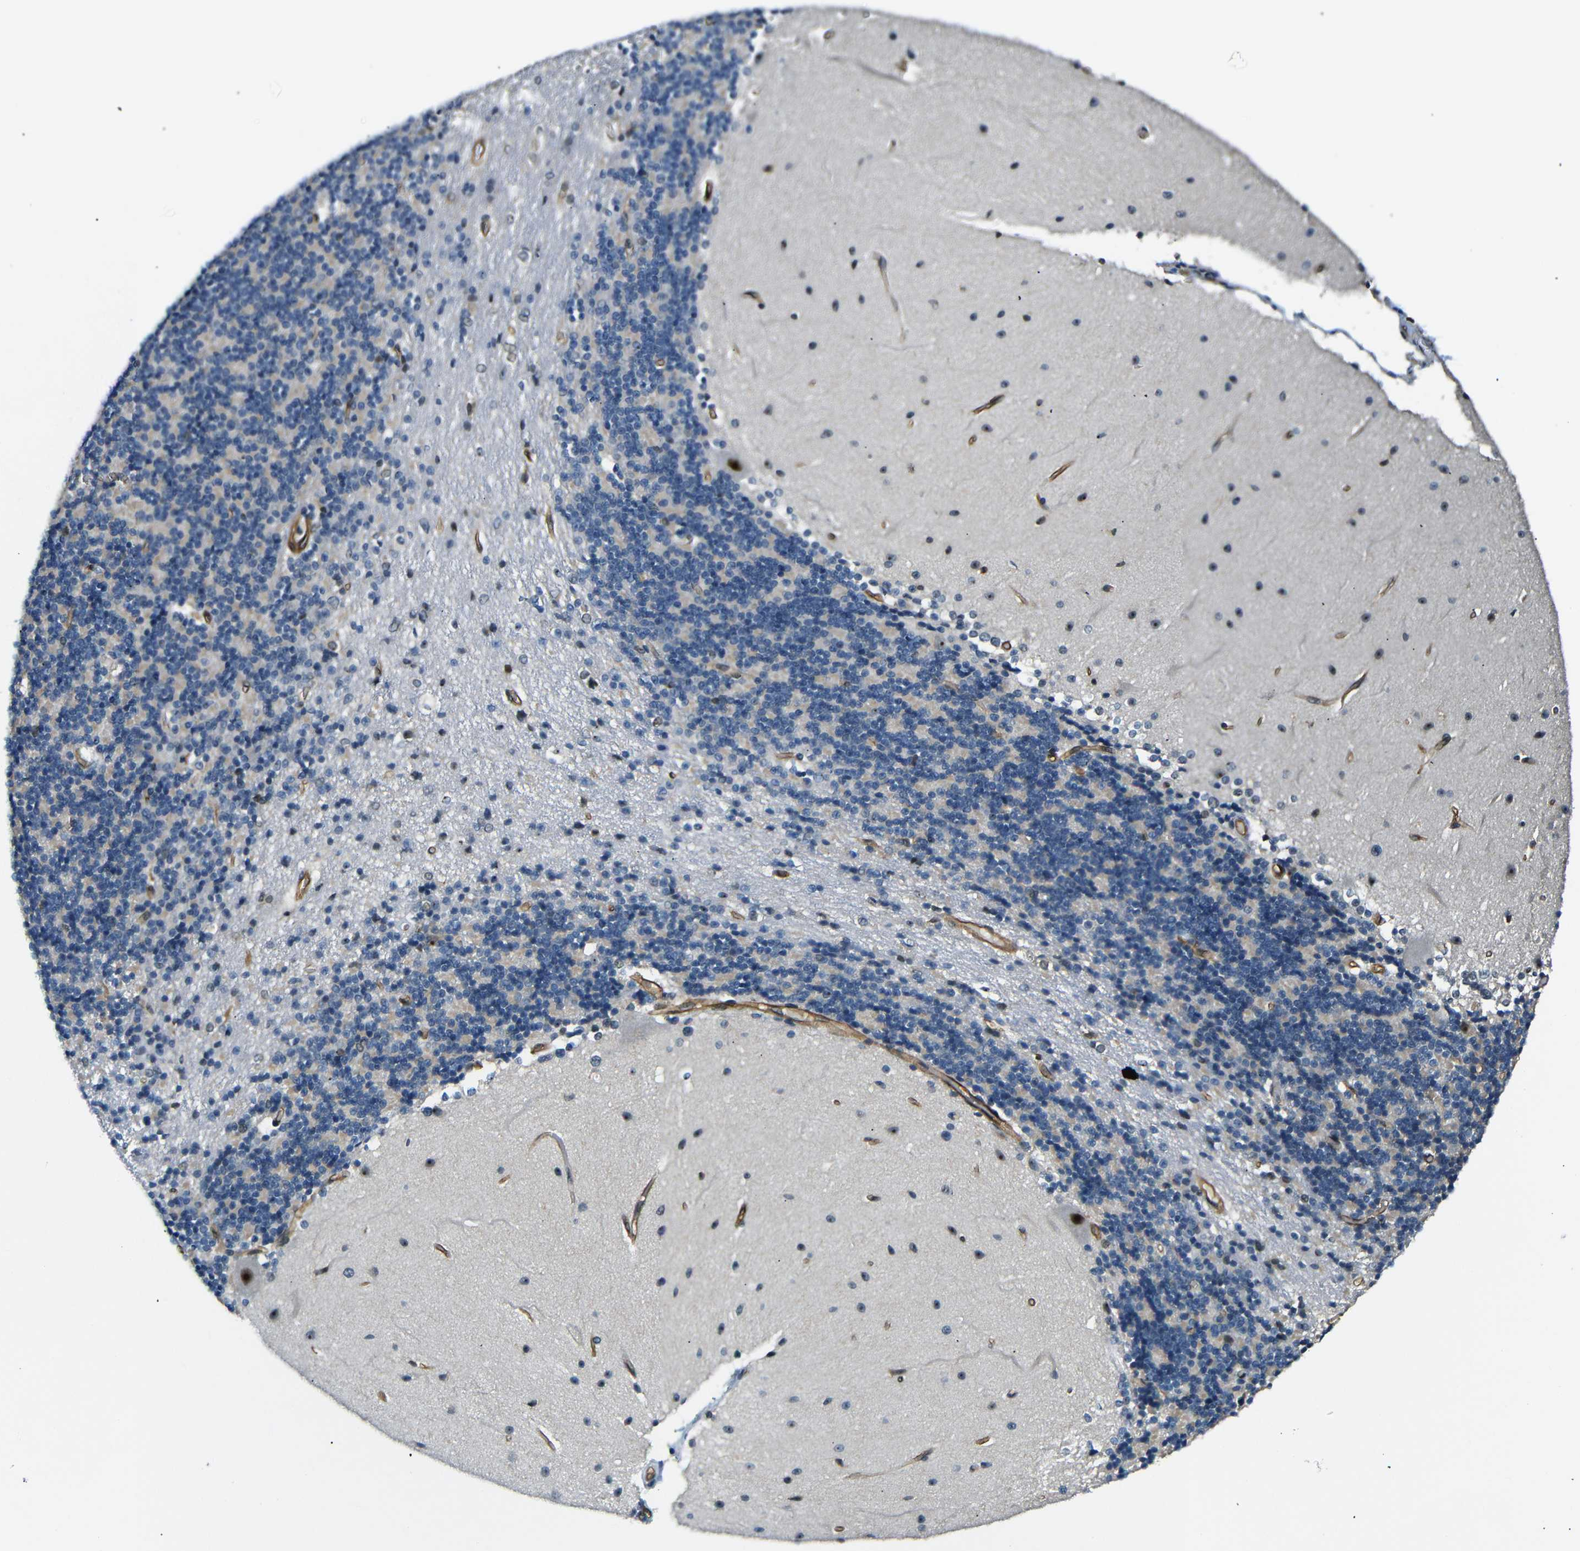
{"staining": {"intensity": "negative", "quantity": "none", "location": "none"}, "tissue": "cerebellum", "cell_type": "Cells in granular layer", "image_type": "normal", "snomed": [{"axis": "morphology", "description": "Normal tissue, NOS"}, {"axis": "topography", "description": "Cerebellum"}], "caption": "IHC of normal cerebellum exhibits no expression in cells in granular layer. (DAB immunohistochemistry visualized using brightfield microscopy, high magnification).", "gene": "PARN", "patient": {"sex": "female", "age": 54}}